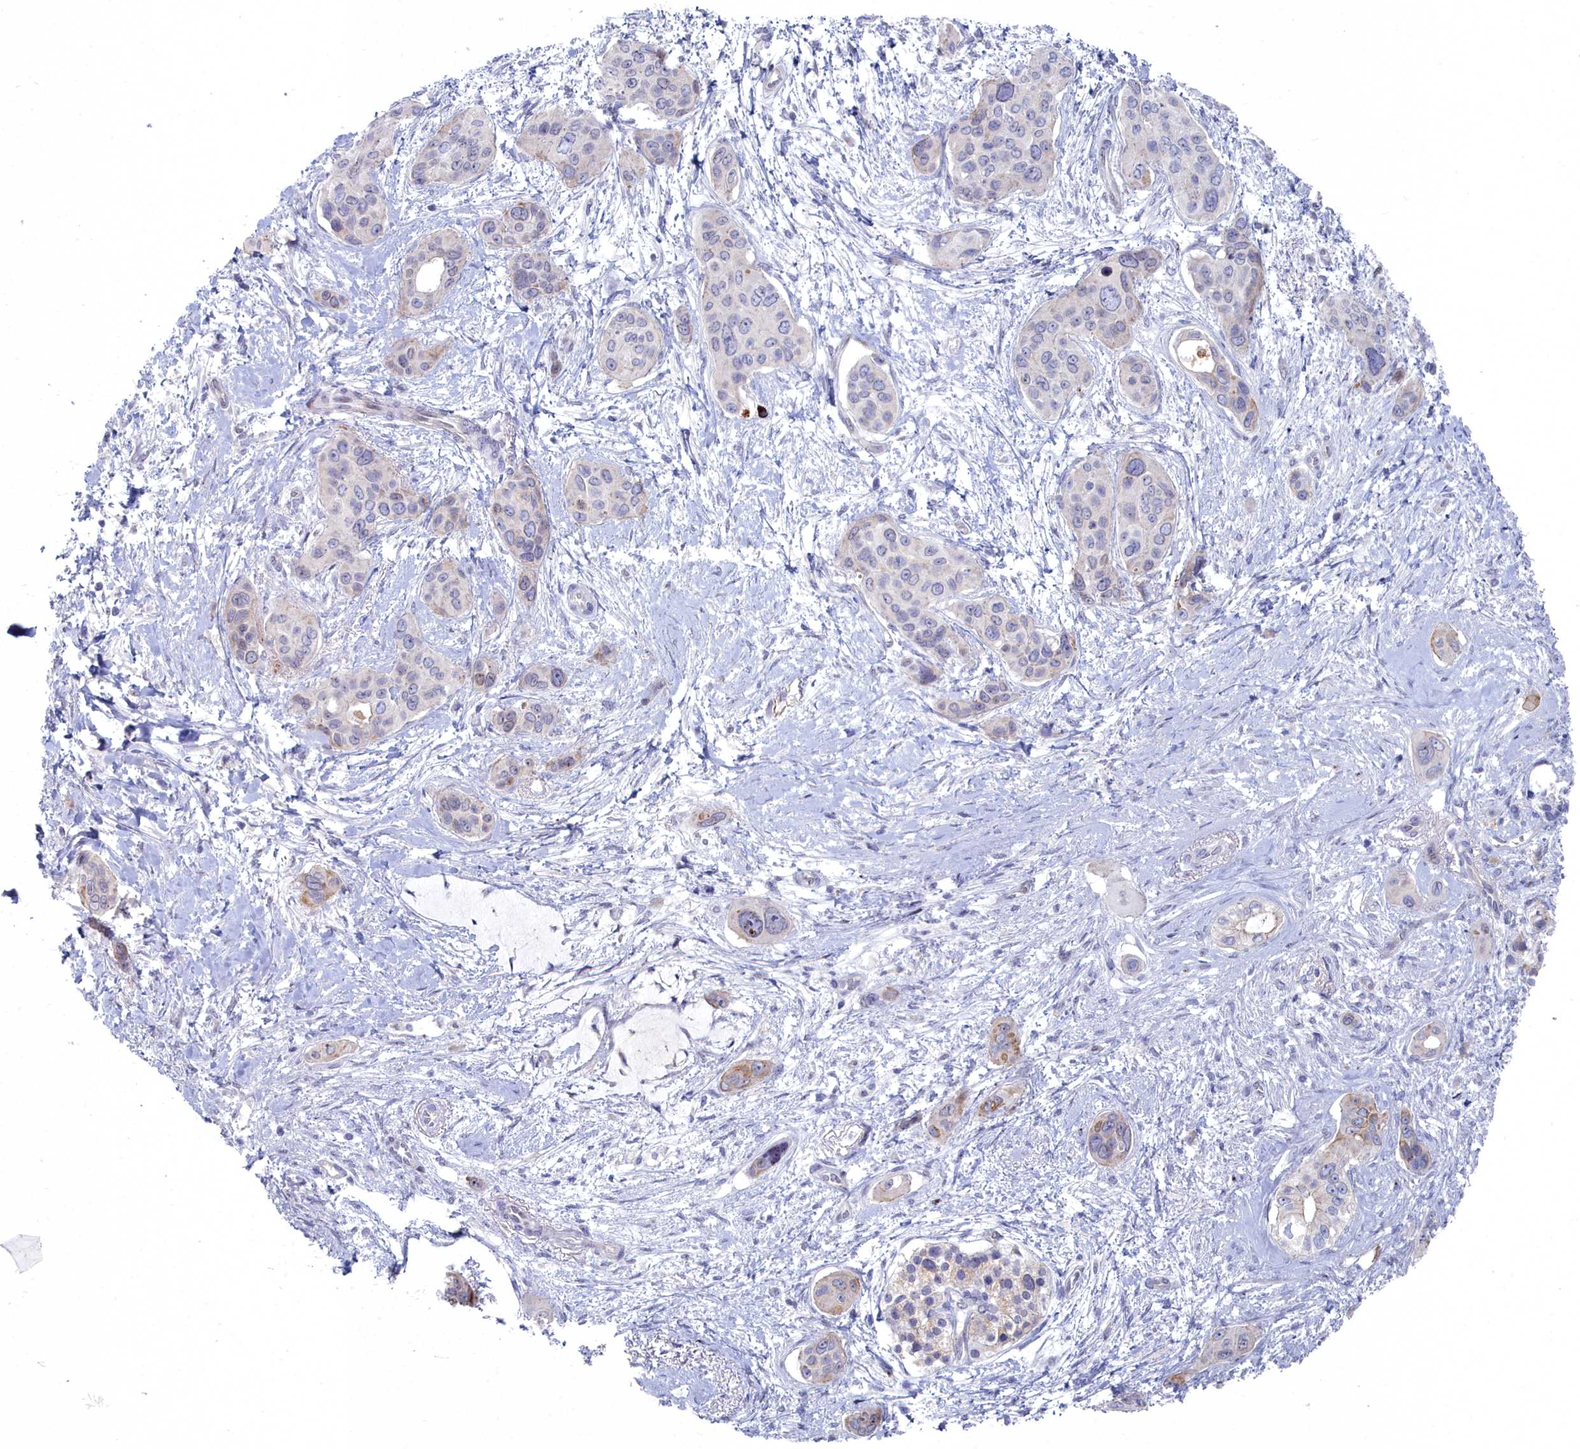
{"staining": {"intensity": "moderate", "quantity": "<25%", "location": "cytoplasmic/membranous"}, "tissue": "pancreatic cancer", "cell_type": "Tumor cells", "image_type": "cancer", "snomed": [{"axis": "morphology", "description": "Adenocarcinoma, NOS"}, {"axis": "topography", "description": "Pancreas"}], "caption": "Immunohistochemical staining of pancreatic adenocarcinoma exhibits moderate cytoplasmic/membranous protein positivity in approximately <25% of tumor cells.", "gene": "RPS27A", "patient": {"sex": "male", "age": 72}}